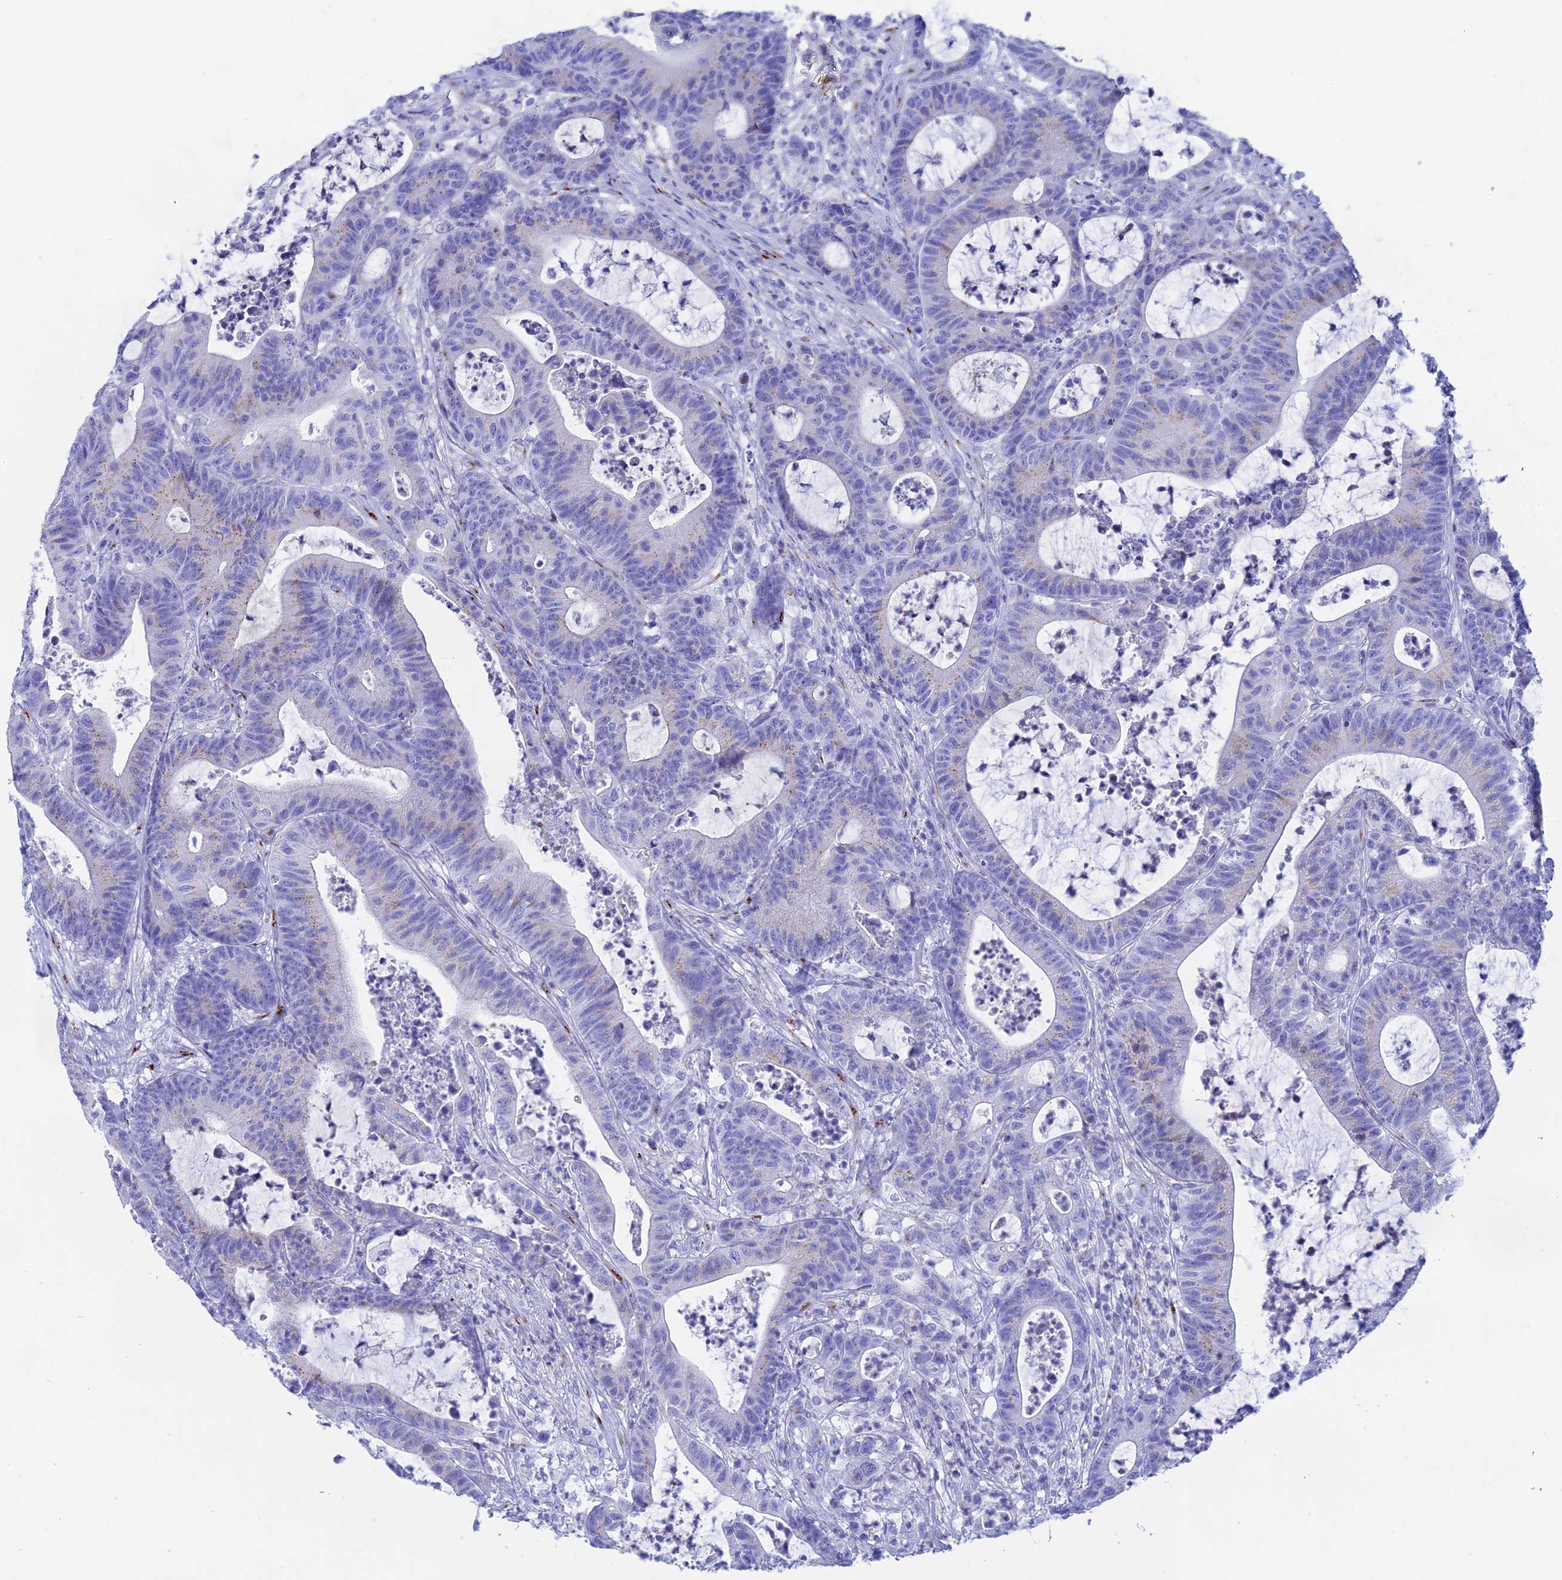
{"staining": {"intensity": "negative", "quantity": "none", "location": "none"}, "tissue": "colorectal cancer", "cell_type": "Tumor cells", "image_type": "cancer", "snomed": [{"axis": "morphology", "description": "Adenocarcinoma, NOS"}, {"axis": "topography", "description": "Colon"}], "caption": "This is an IHC micrograph of human adenocarcinoma (colorectal). There is no staining in tumor cells.", "gene": "ERICH4", "patient": {"sex": "female", "age": 84}}